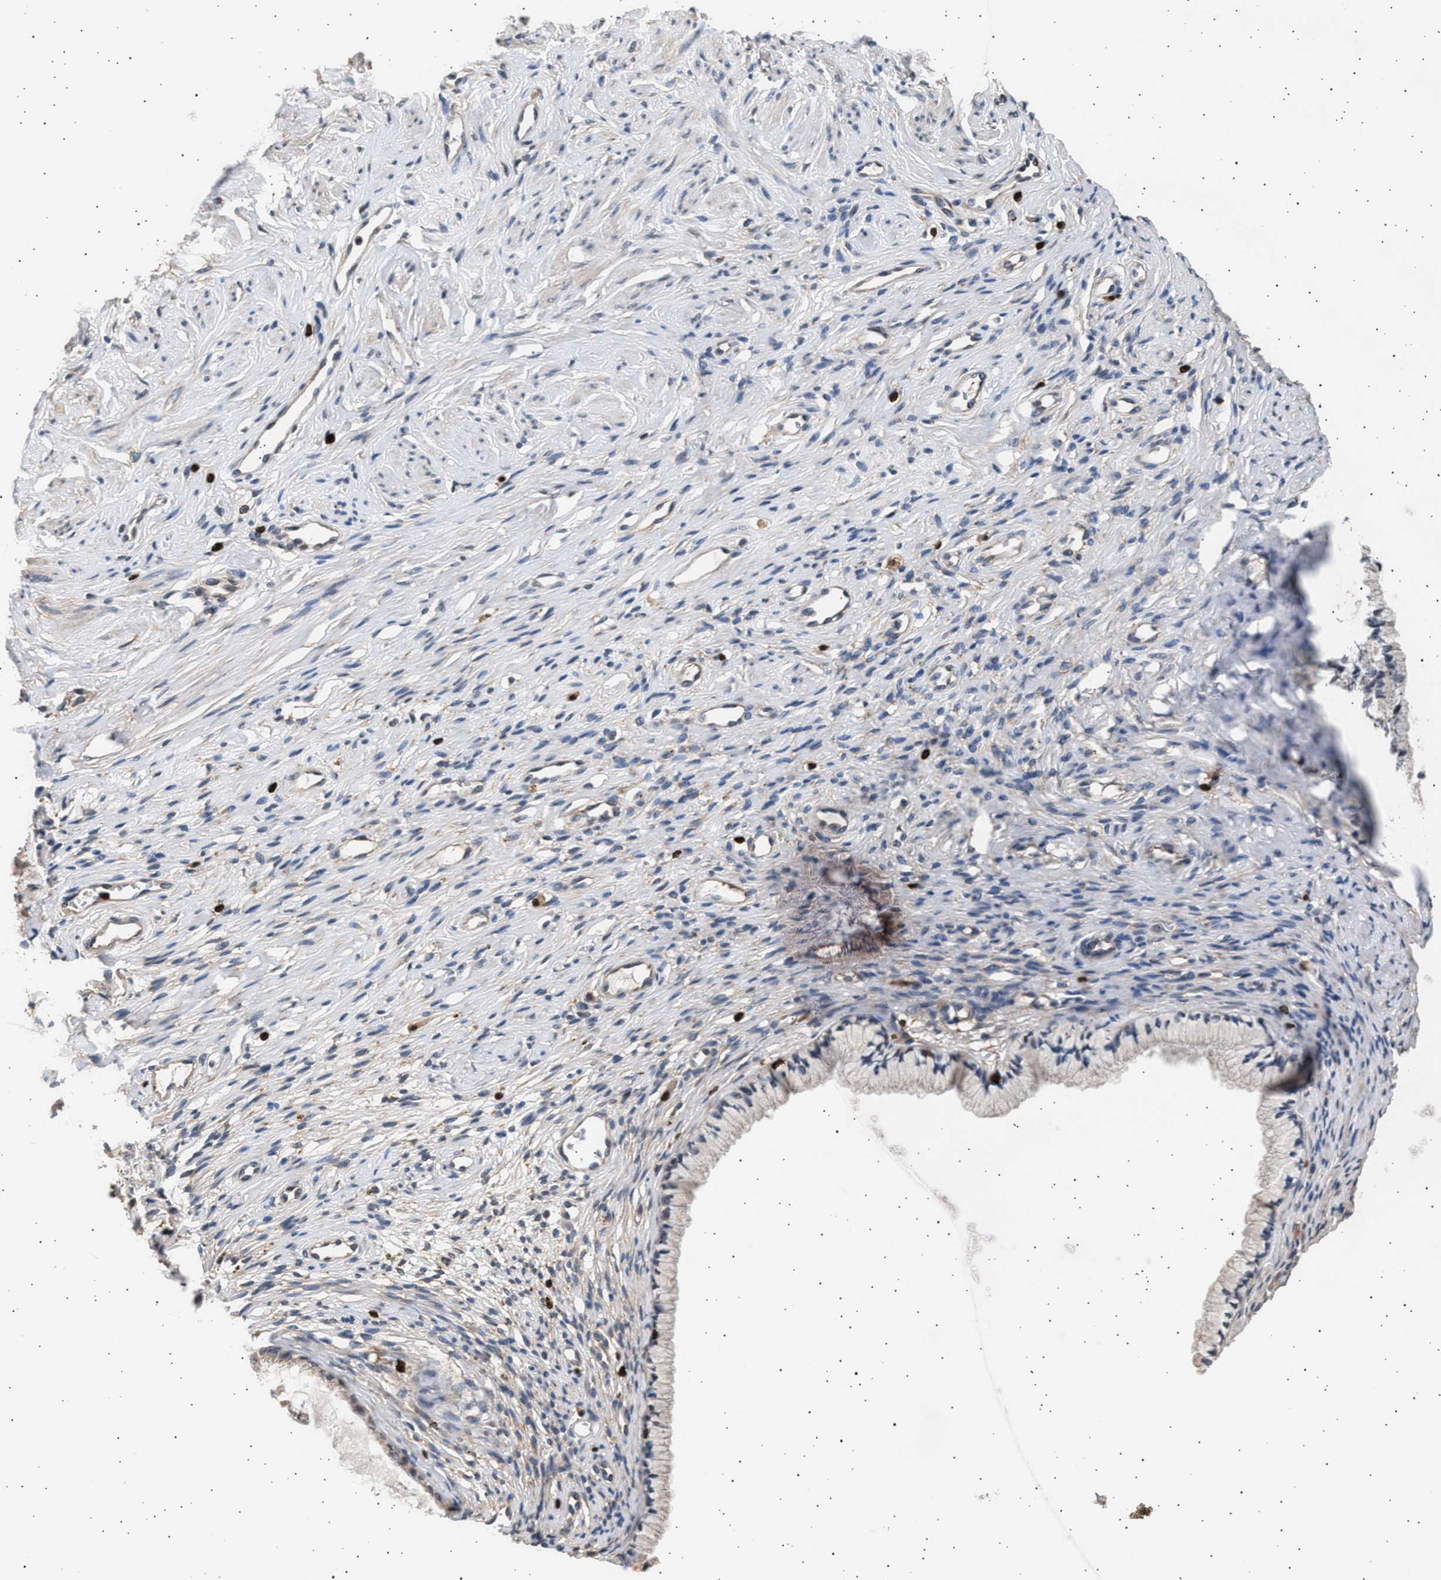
{"staining": {"intensity": "negative", "quantity": "none", "location": "none"}, "tissue": "cervix", "cell_type": "Glandular cells", "image_type": "normal", "snomed": [{"axis": "morphology", "description": "Normal tissue, NOS"}, {"axis": "topography", "description": "Cervix"}], "caption": "This histopathology image is of unremarkable cervix stained with immunohistochemistry (IHC) to label a protein in brown with the nuclei are counter-stained blue. There is no positivity in glandular cells. Brightfield microscopy of immunohistochemistry stained with DAB (3,3'-diaminobenzidine) (brown) and hematoxylin (blue), captured at high magnification.", "gene": "GRAP2", "patient": {"sex": "female", "age": 77}}